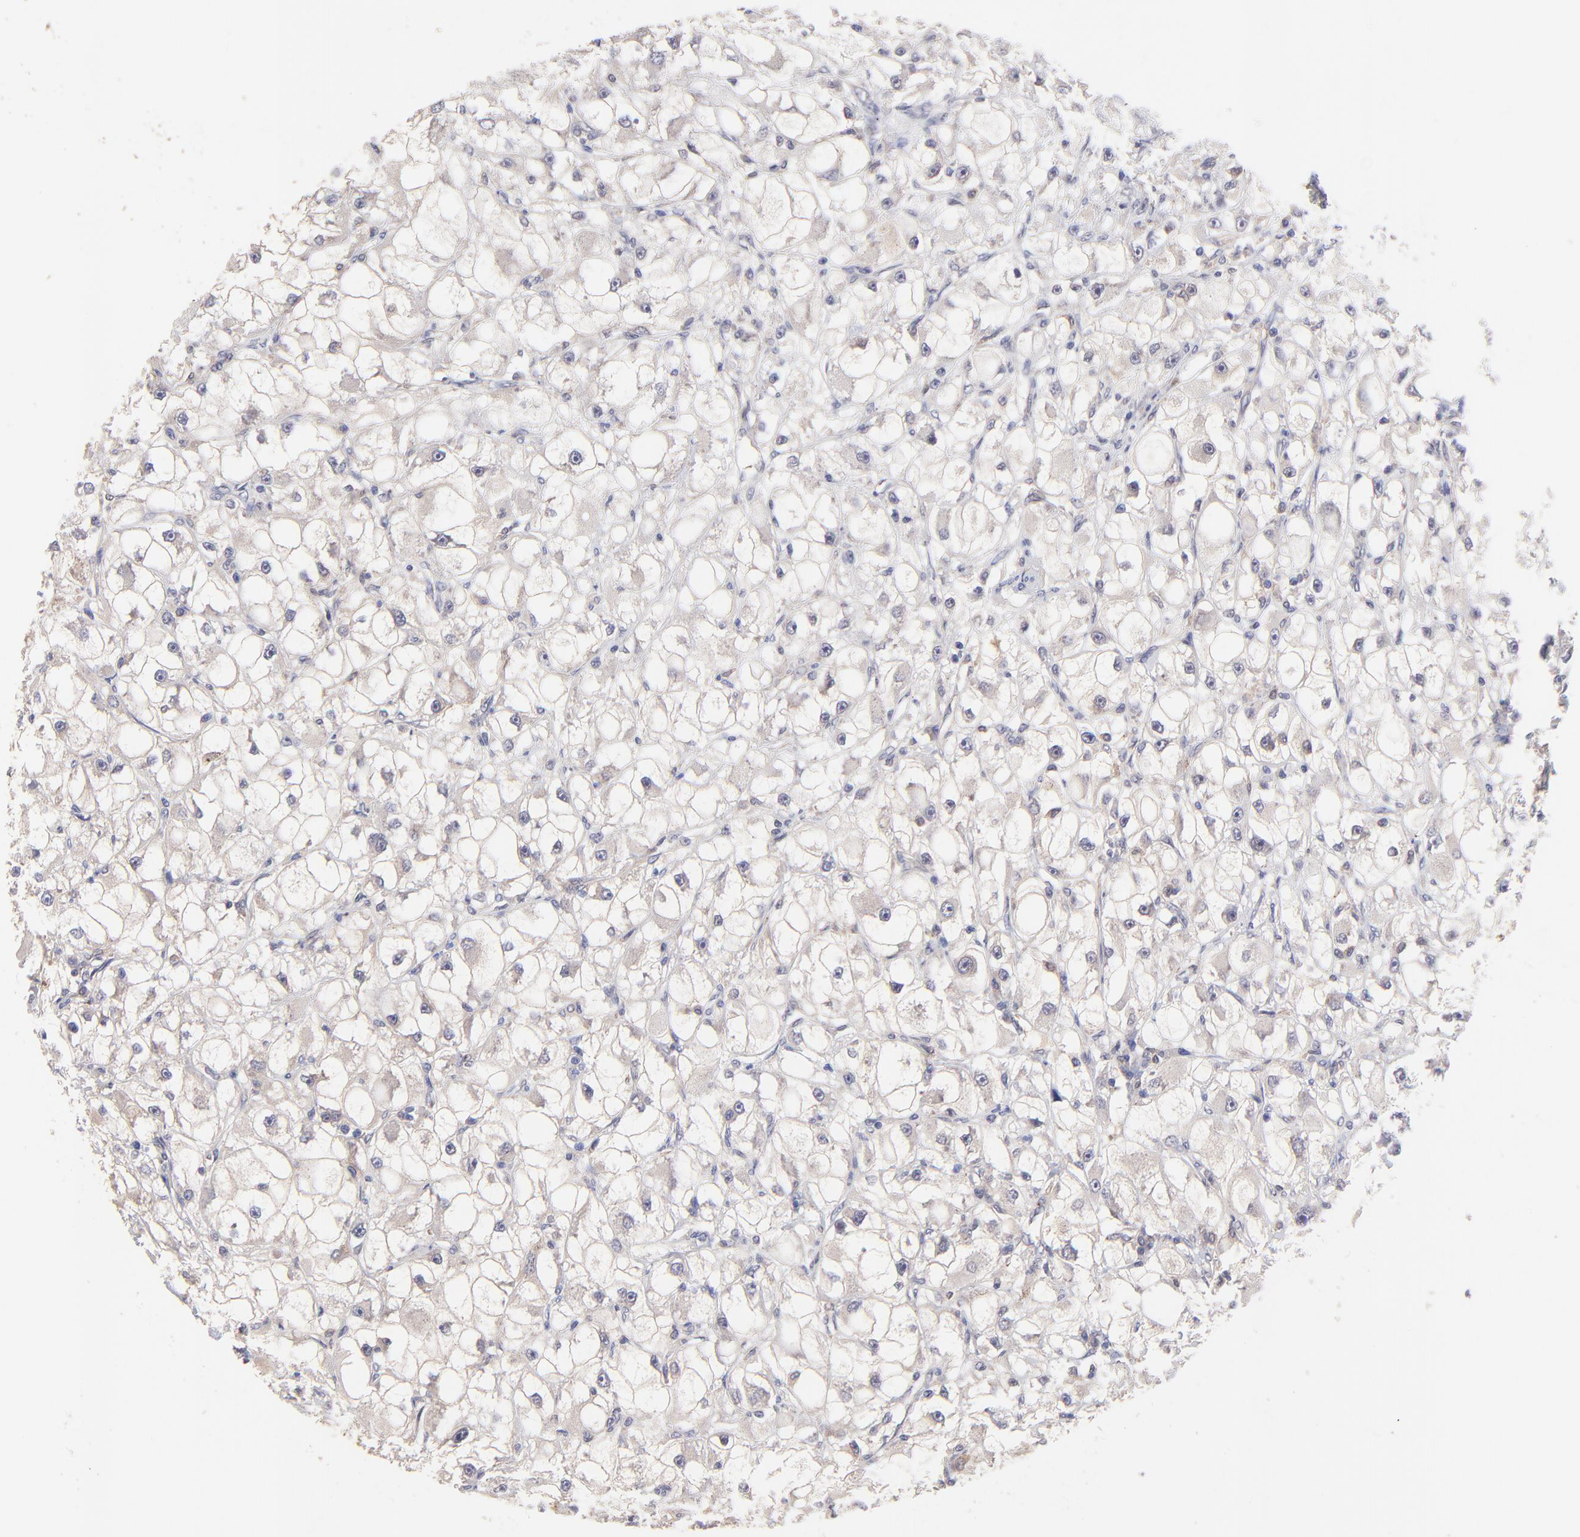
{"staining": {"intensity": "negative", "quantity": "none", "location": "none"}, "tissue": "renal cancer", "cell_type": "Tumor cells", "image_type": "cancer", "snomed": [{"axis": "morphology", "description": "Adenocarcinoma, NOS"}, {"axis": "topography", "description": "Kidney"}], "caption": "A high-resolution micrograph shows immunohistochemistry staining of adenocarcinoma (renal), which exhibits no significant staining in tumor cells. (Stains: DAB immunohistochemistry with hematoxylin counter stain, Microscopy: brightfield microscopy at high magnification).", "gene": "ZNF747", "patient": {"sex": "female", "age": 73}}